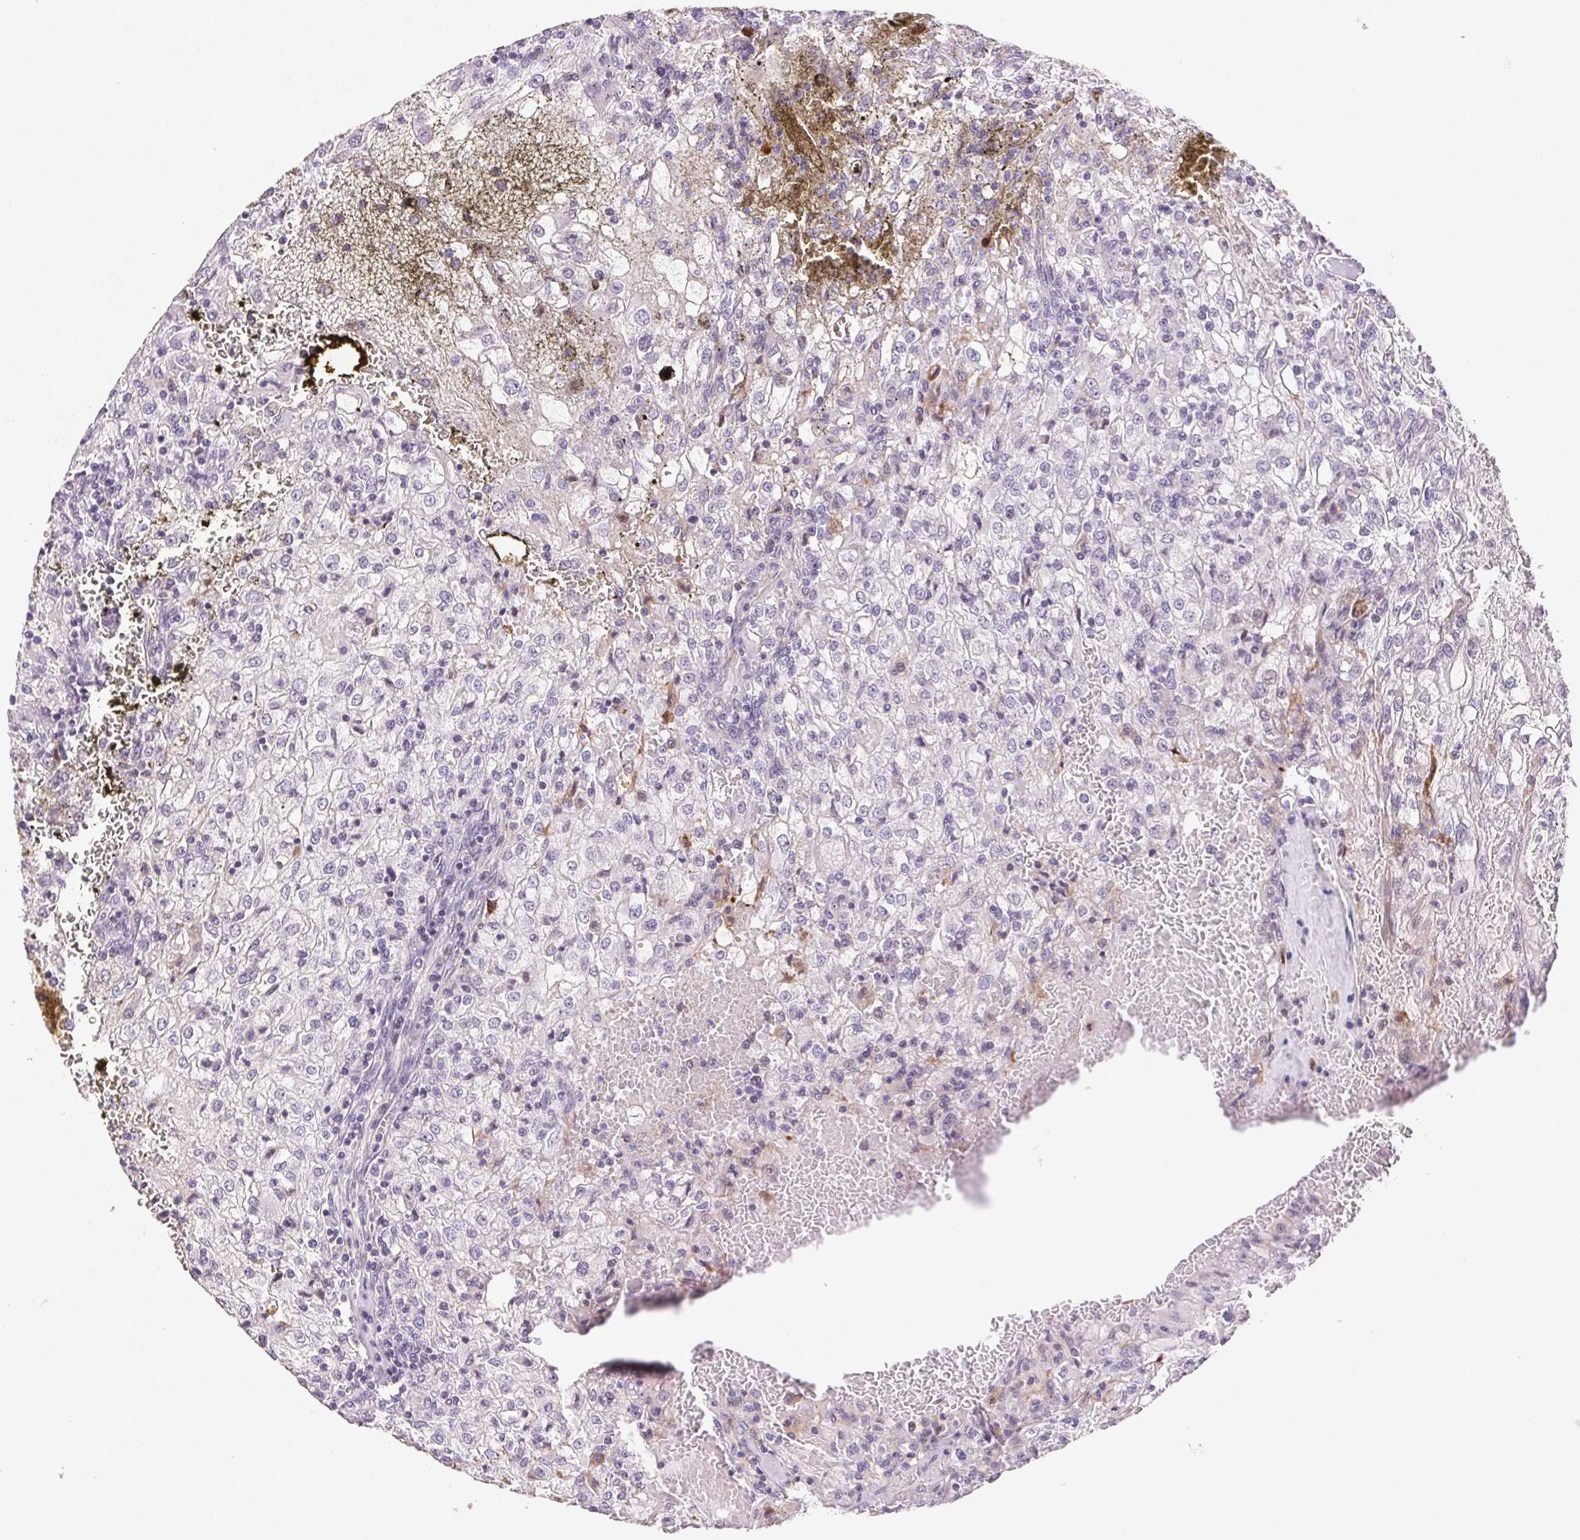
{"staining": {"intensity": "negative", "quantity": "none", "location": "none"}, "tissue": "renal cancer", "cell_type": "Tumor cells", "image_type": "cancer", "snomed": [{"axis": "morphology", "description": "Adenocarcinoma, NOS"}, {"axis": "topography", "description": "Kidney"}], "caption": "Tumor cells are negative for brown protein staining in renal cancer (adenocarcinoma).", "gene": "GYG2", "patient": {"sex": "female", "age": 74}}